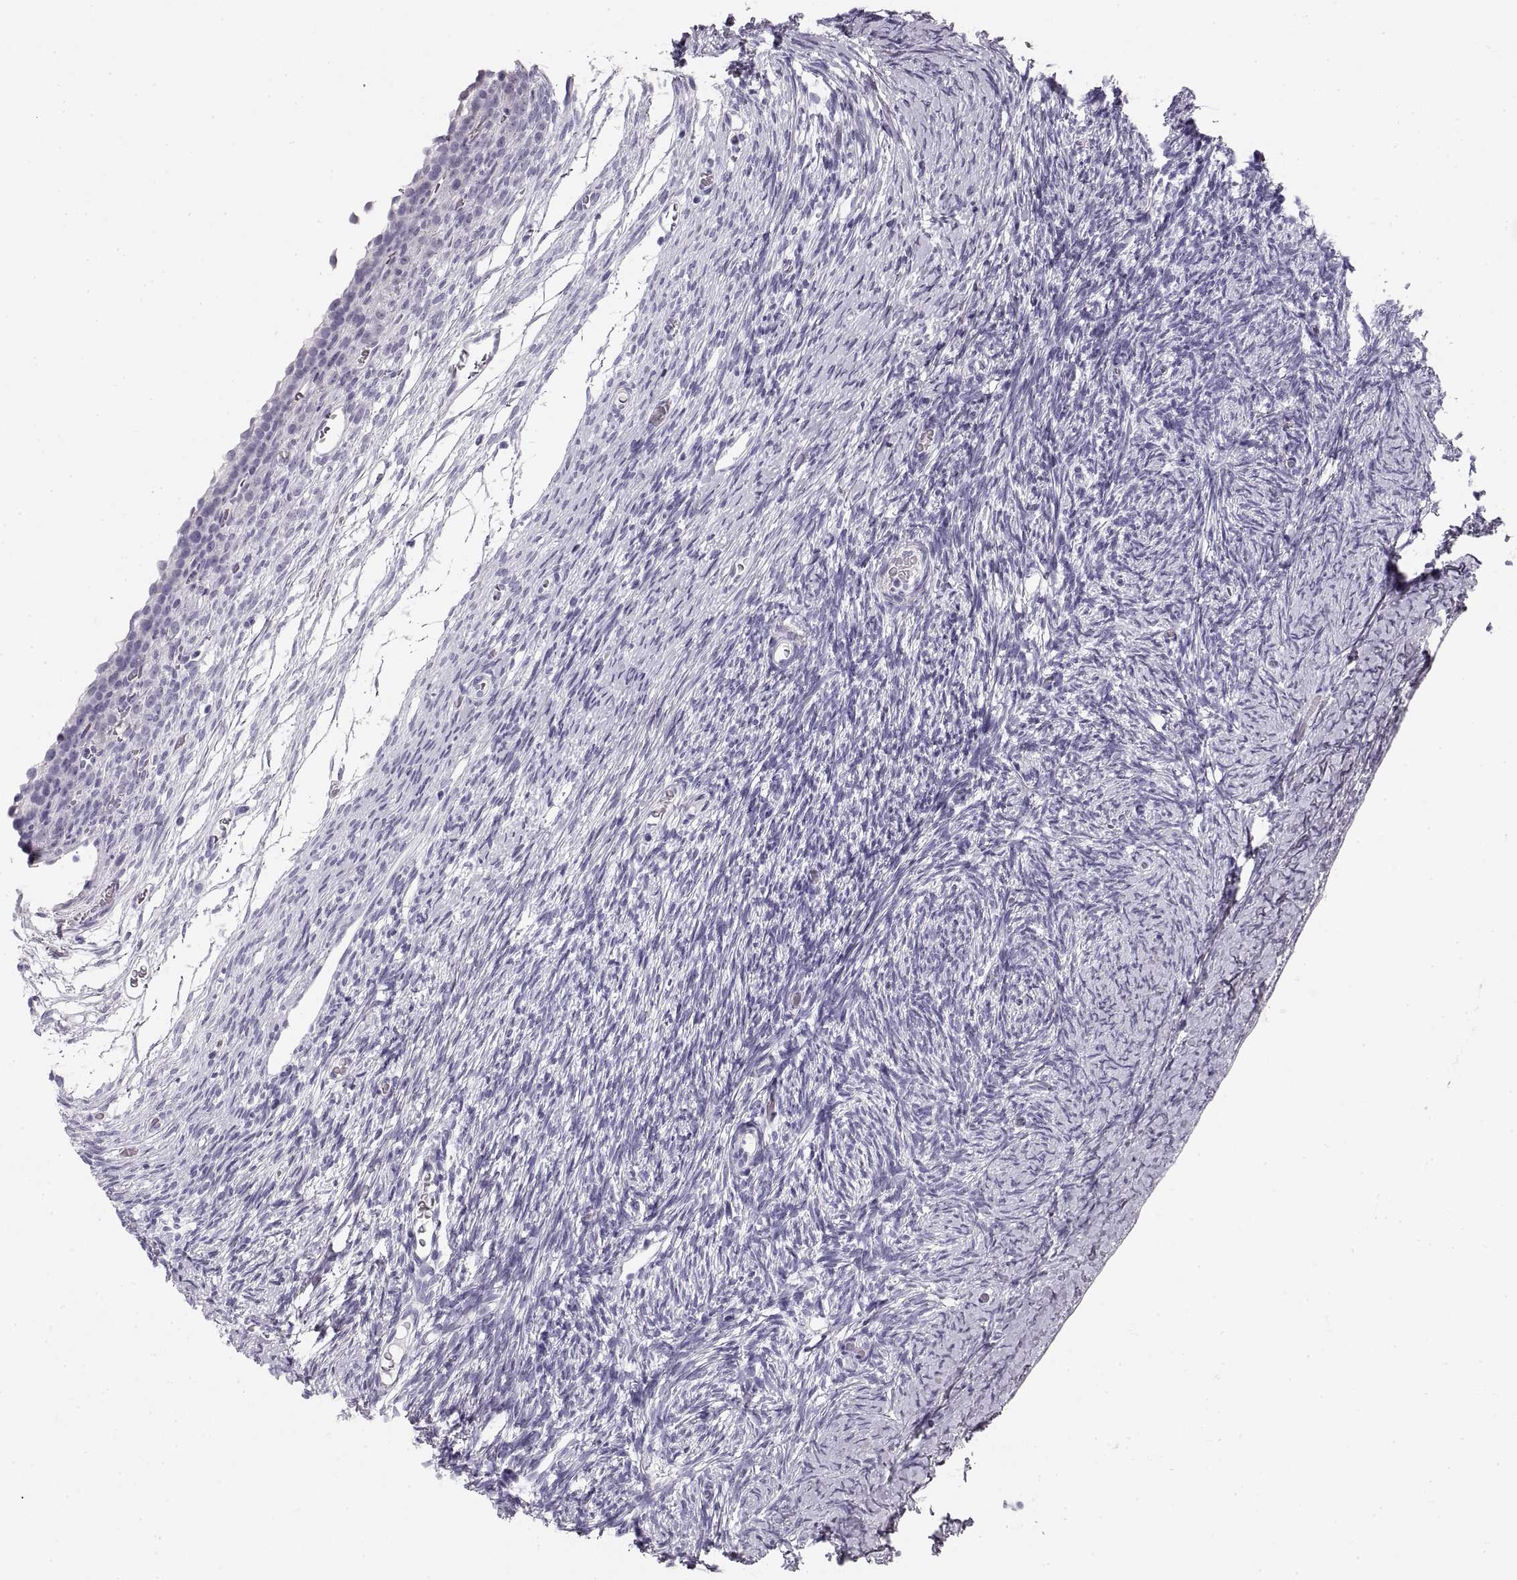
{"staining": {"intensity": "negative", "quantity": "none", "location": "none"}, "tissue": "ovary", "cell_type": "Follicle cells", "image_type": "normal", "snomed": [{"axis": "morphology", "description": "Normal tissue, NOS"}, {"axis": "topography", "description": "Ovary"}], "caption": "This is an IHC micrograph of normal ovary. There is no staining in follicle cells.", "gene": "CRYAA", "patient": {"sex": "female", "age": 39}}